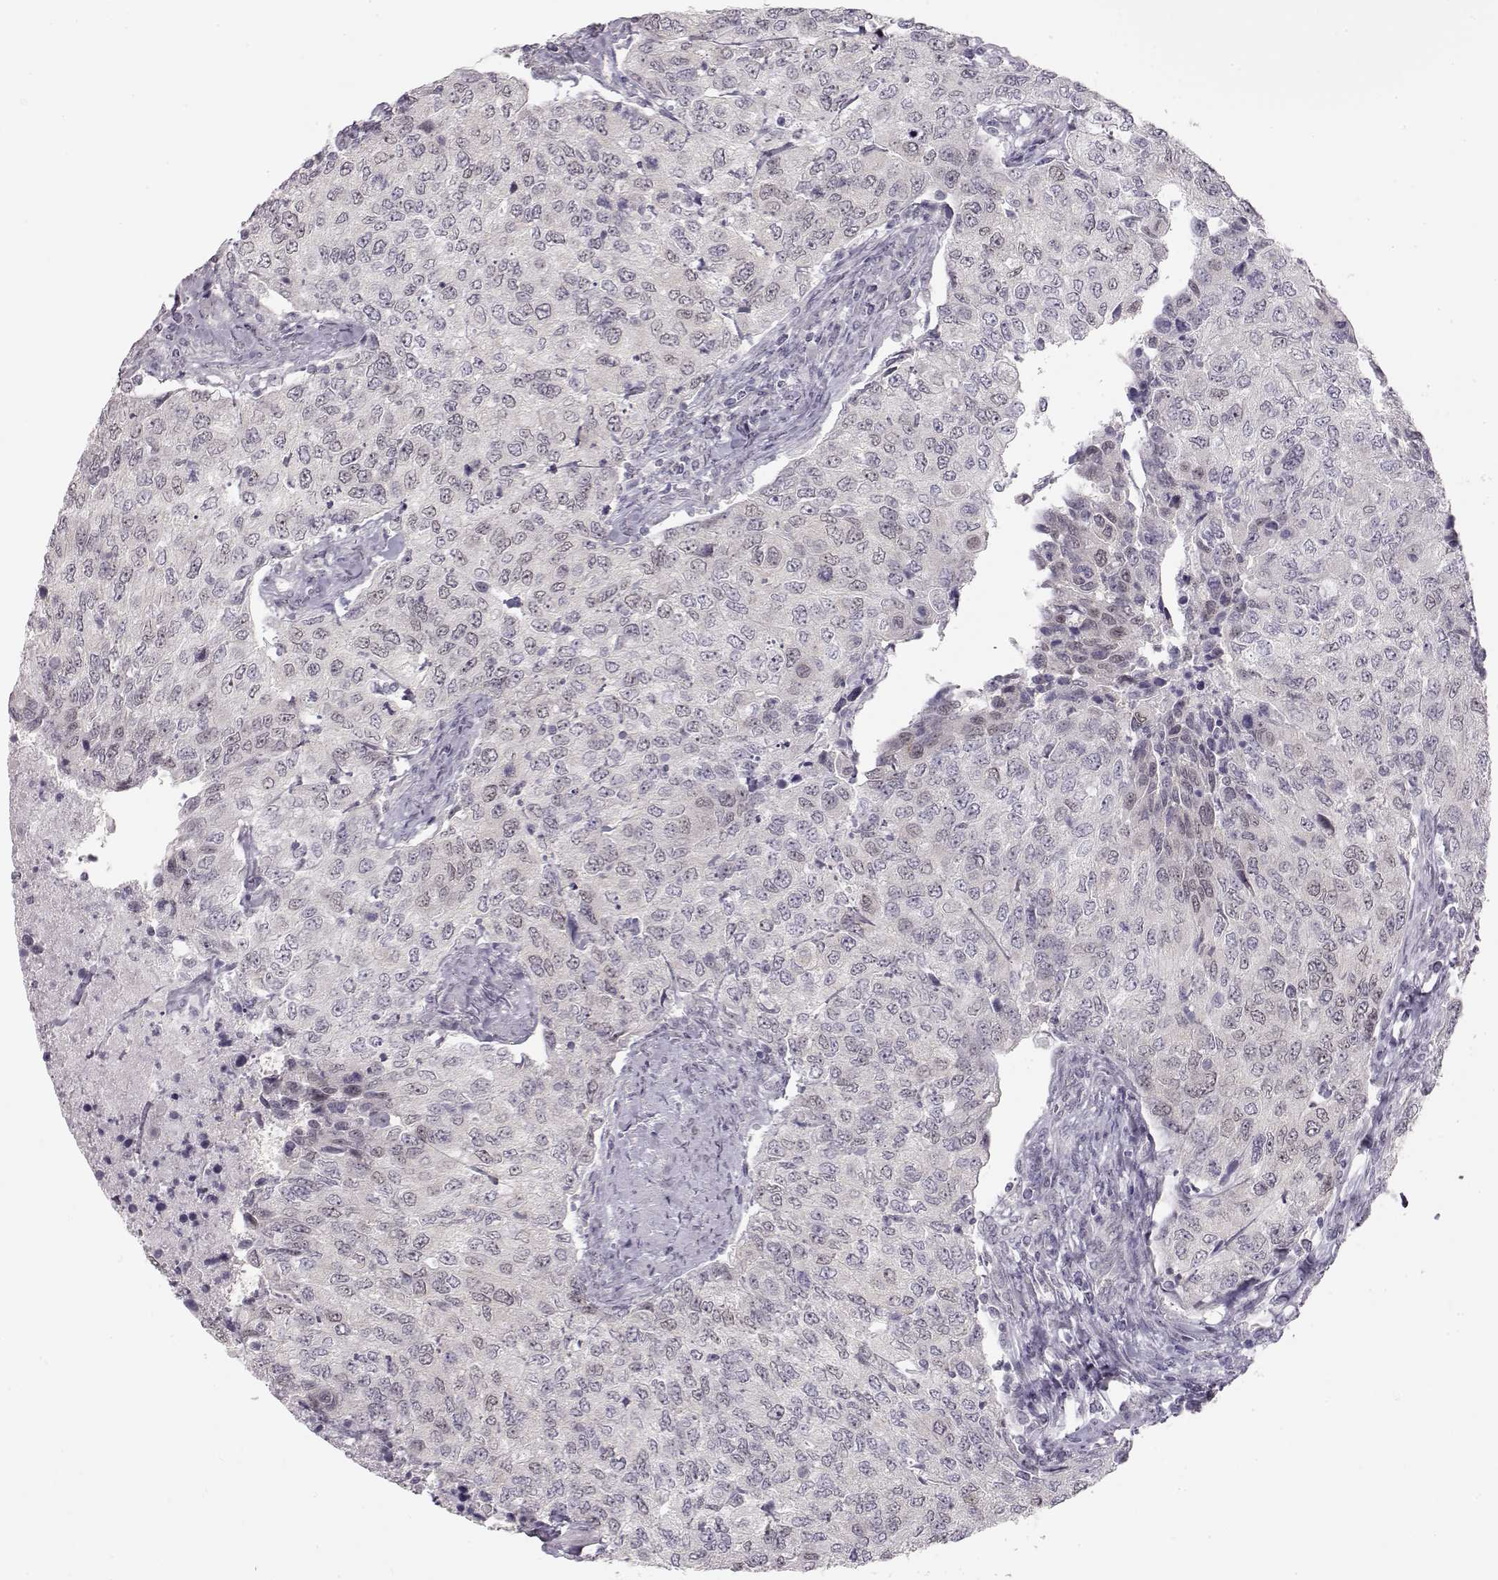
{"staining": {"intensity": "negative", "quantity": "none", "location": "none"}, "tissue": "urothelial cancer", "cell_type": "Tumor cells", "image_type": "cancer", "snomed": [{"axis": "morphology", "description": "Urothelial carcinoma, High grade"}, {"axis": "topography", "description": "Urinary bladder"}], "caption": "The image demonstrates no staining of tumor cells in urothelial cancer.", "gene": "FAM205A", "patient": {"sex": "female", "age": 78}}